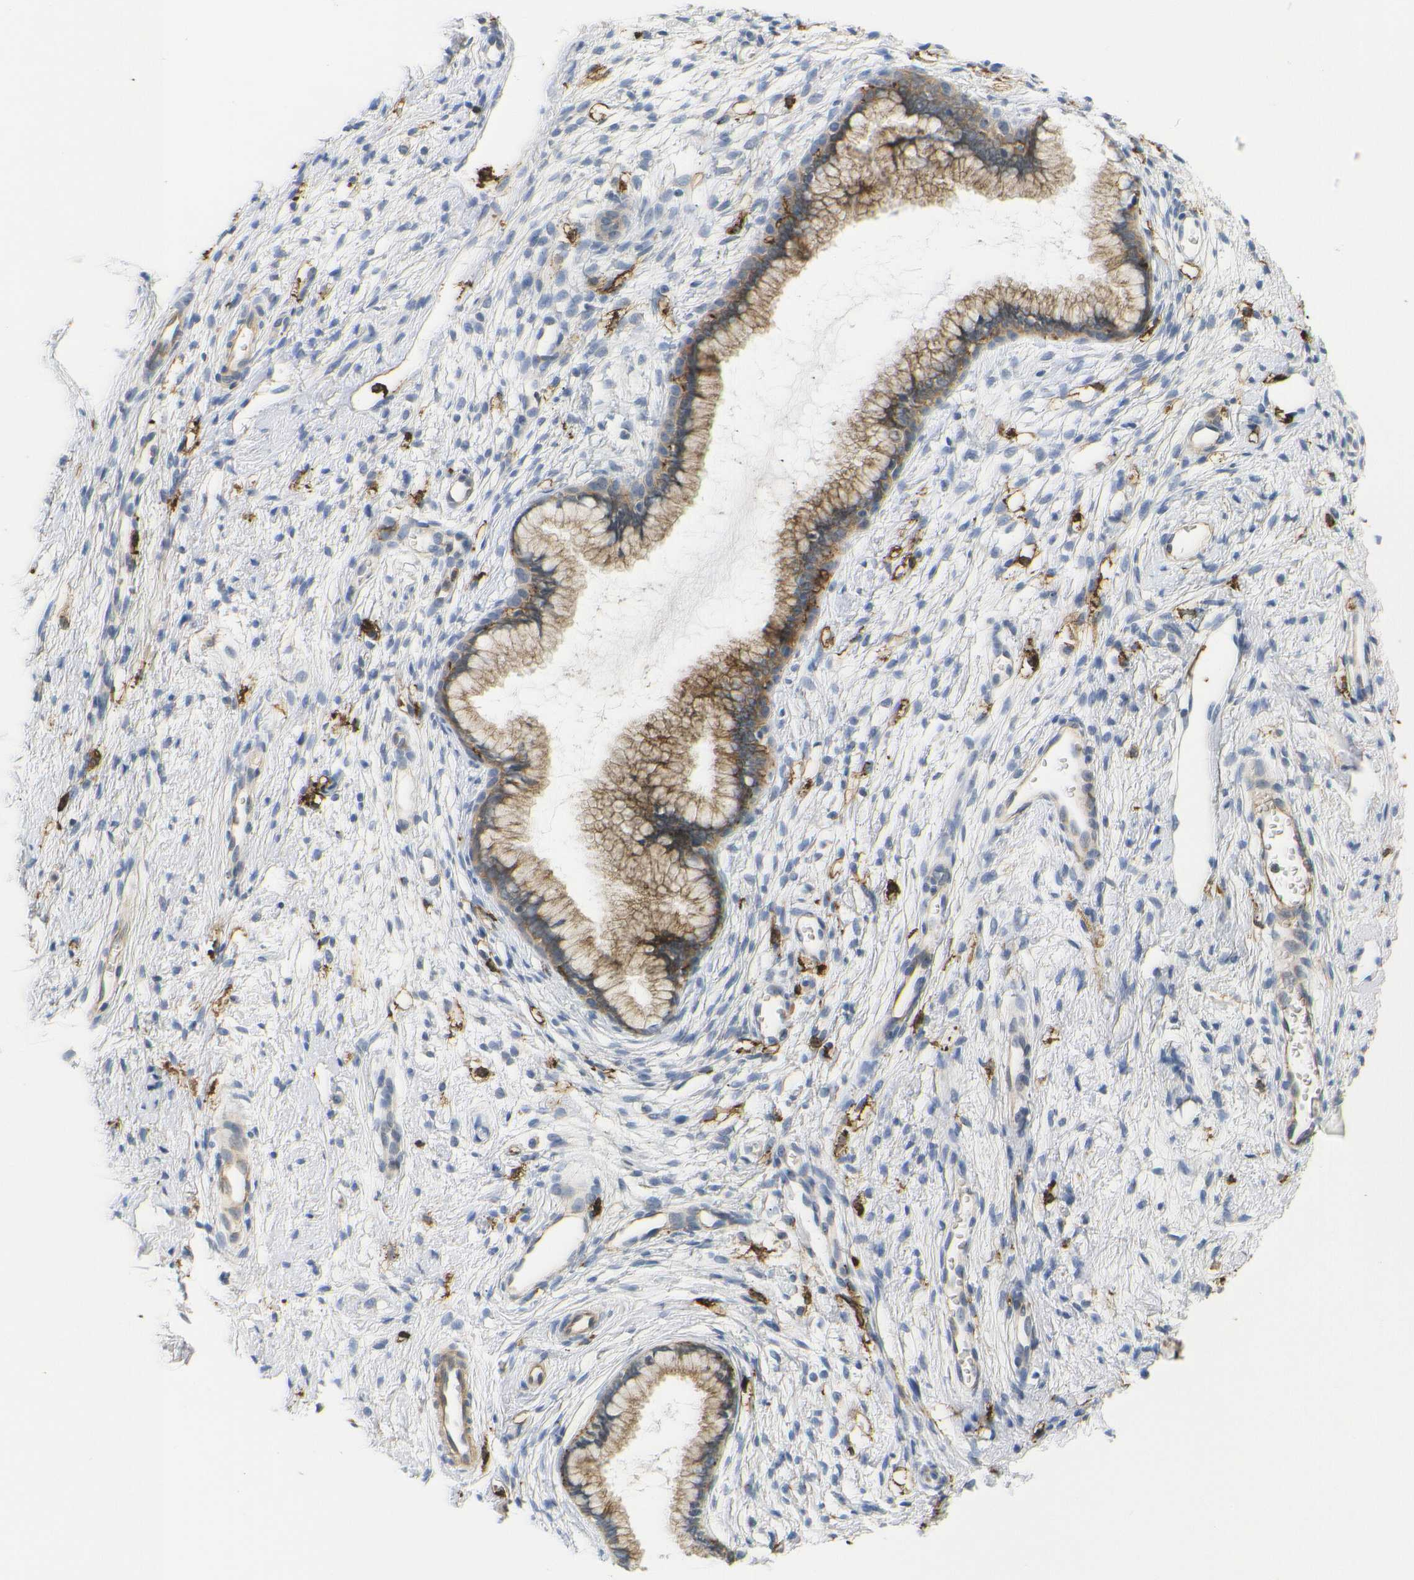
{"staining": {"intensity": "moderate", "quantity": ">75%", "location": "cytoplasmic/membranous"}, "tissue": "cervix", "cell_type": "Glandular cells", "image_type": "normal", "snomed": [{"axis": "morphology", "description": "Normal tissue, NOS"}, {"axis": "topography", "description": "Cervix"}], "caption": "Cervix stained with DAB IHC reveals medium levels of moderate cytoplasmic/membranous staining in about >75% of glandular cells. (DAB IHC, brown staining for protein, blue staining for nuclei).", "gene": "HLA", "patient": {"sex": "female", "age": 65}}